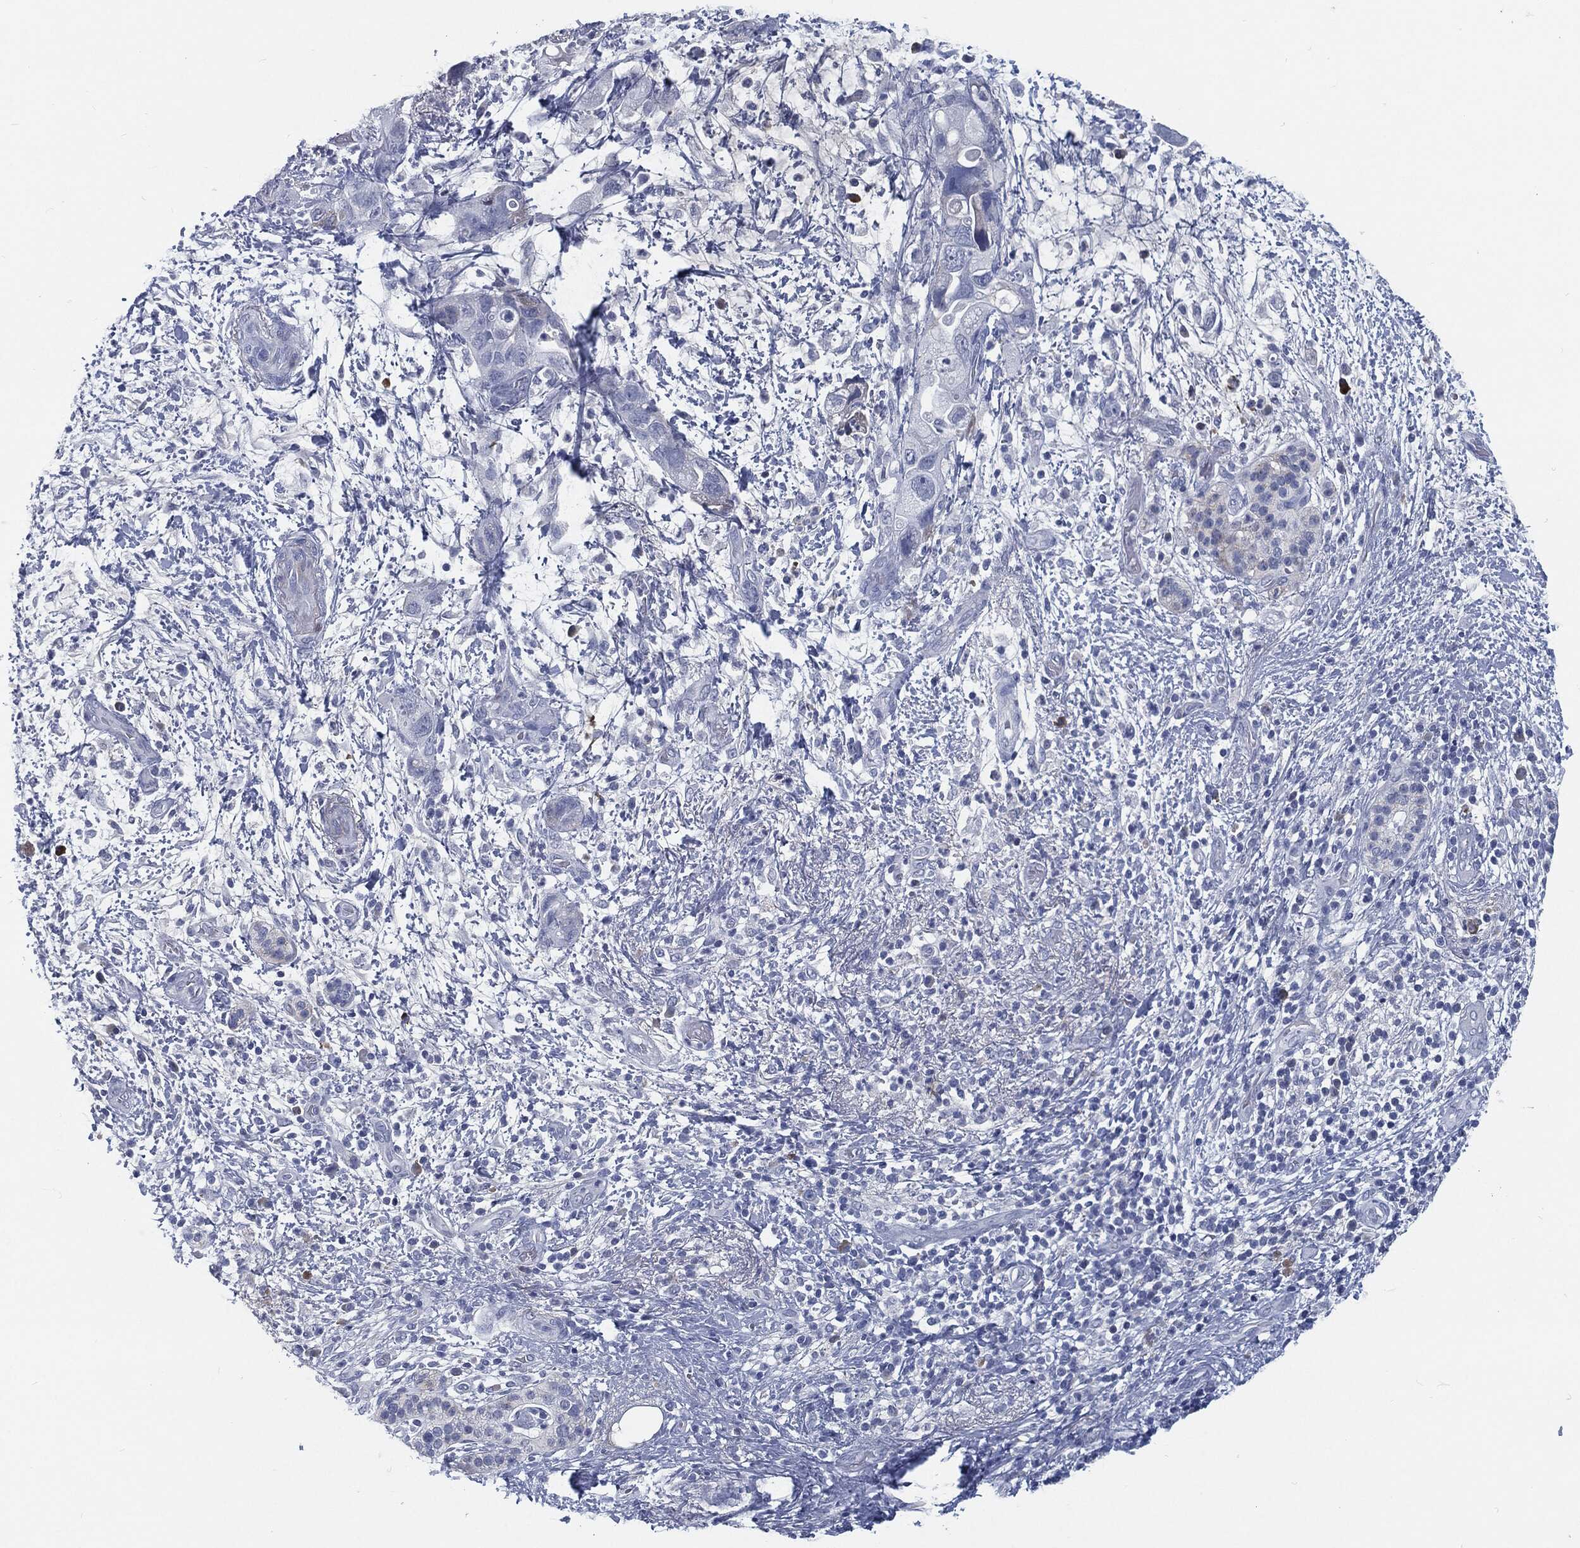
{"staining": {"intensity": "negative", "quantity": "none", "location": "none"}, "tissue": "pancreatic cancer", "cell_type": "Tumor cells", "image_type": "cancer", "snomed": [{"axis": "morphology", "description": "Adenocarcinoma, NOS"}, {"axis": "topography", "description": "Pancreas"}], "caption": "Tumor cells are negative for protein expression in human adenocarcinoma (pancreatic).", "gene": "MST1", "patient": {"sex": "female", "age": 72}}